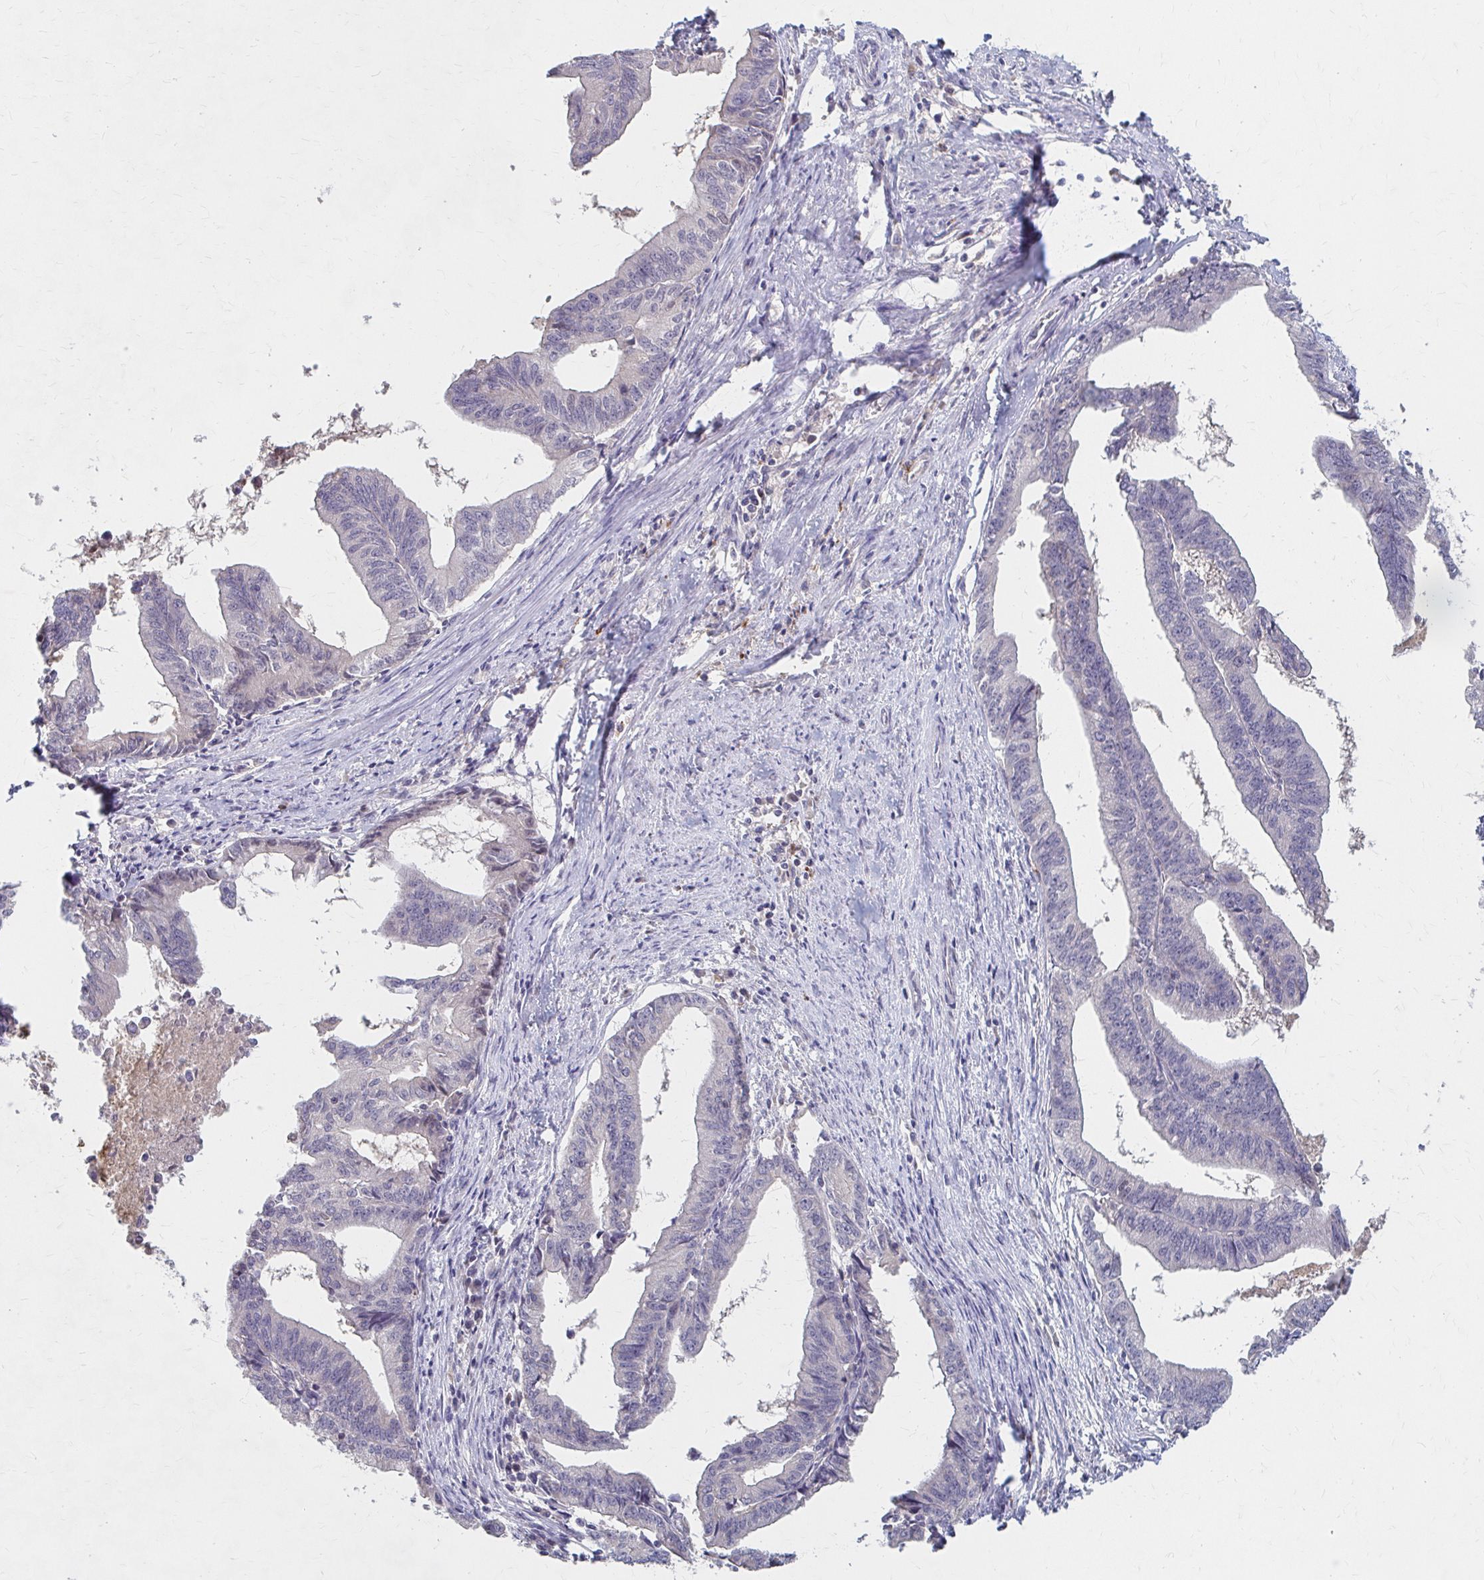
{"staining": {"intensity": "negative", "quantity": "none", "location": "none"}, "tissue": "endometrial cancer", "cell_type": "Tumor cells", "image_type": "cancer", "snomed": [{"axis": "morphology", "description": "Adenocarcinoma, NOS"}, {"axis": "topography", "description": "Endometrium"}], "caption": "The micrograph shows no staining of tumor cells in endometrial cancer (adenocarcinoma).", "gene": "HMGCS2", "patient": {"sex": "female", "age": 65}}